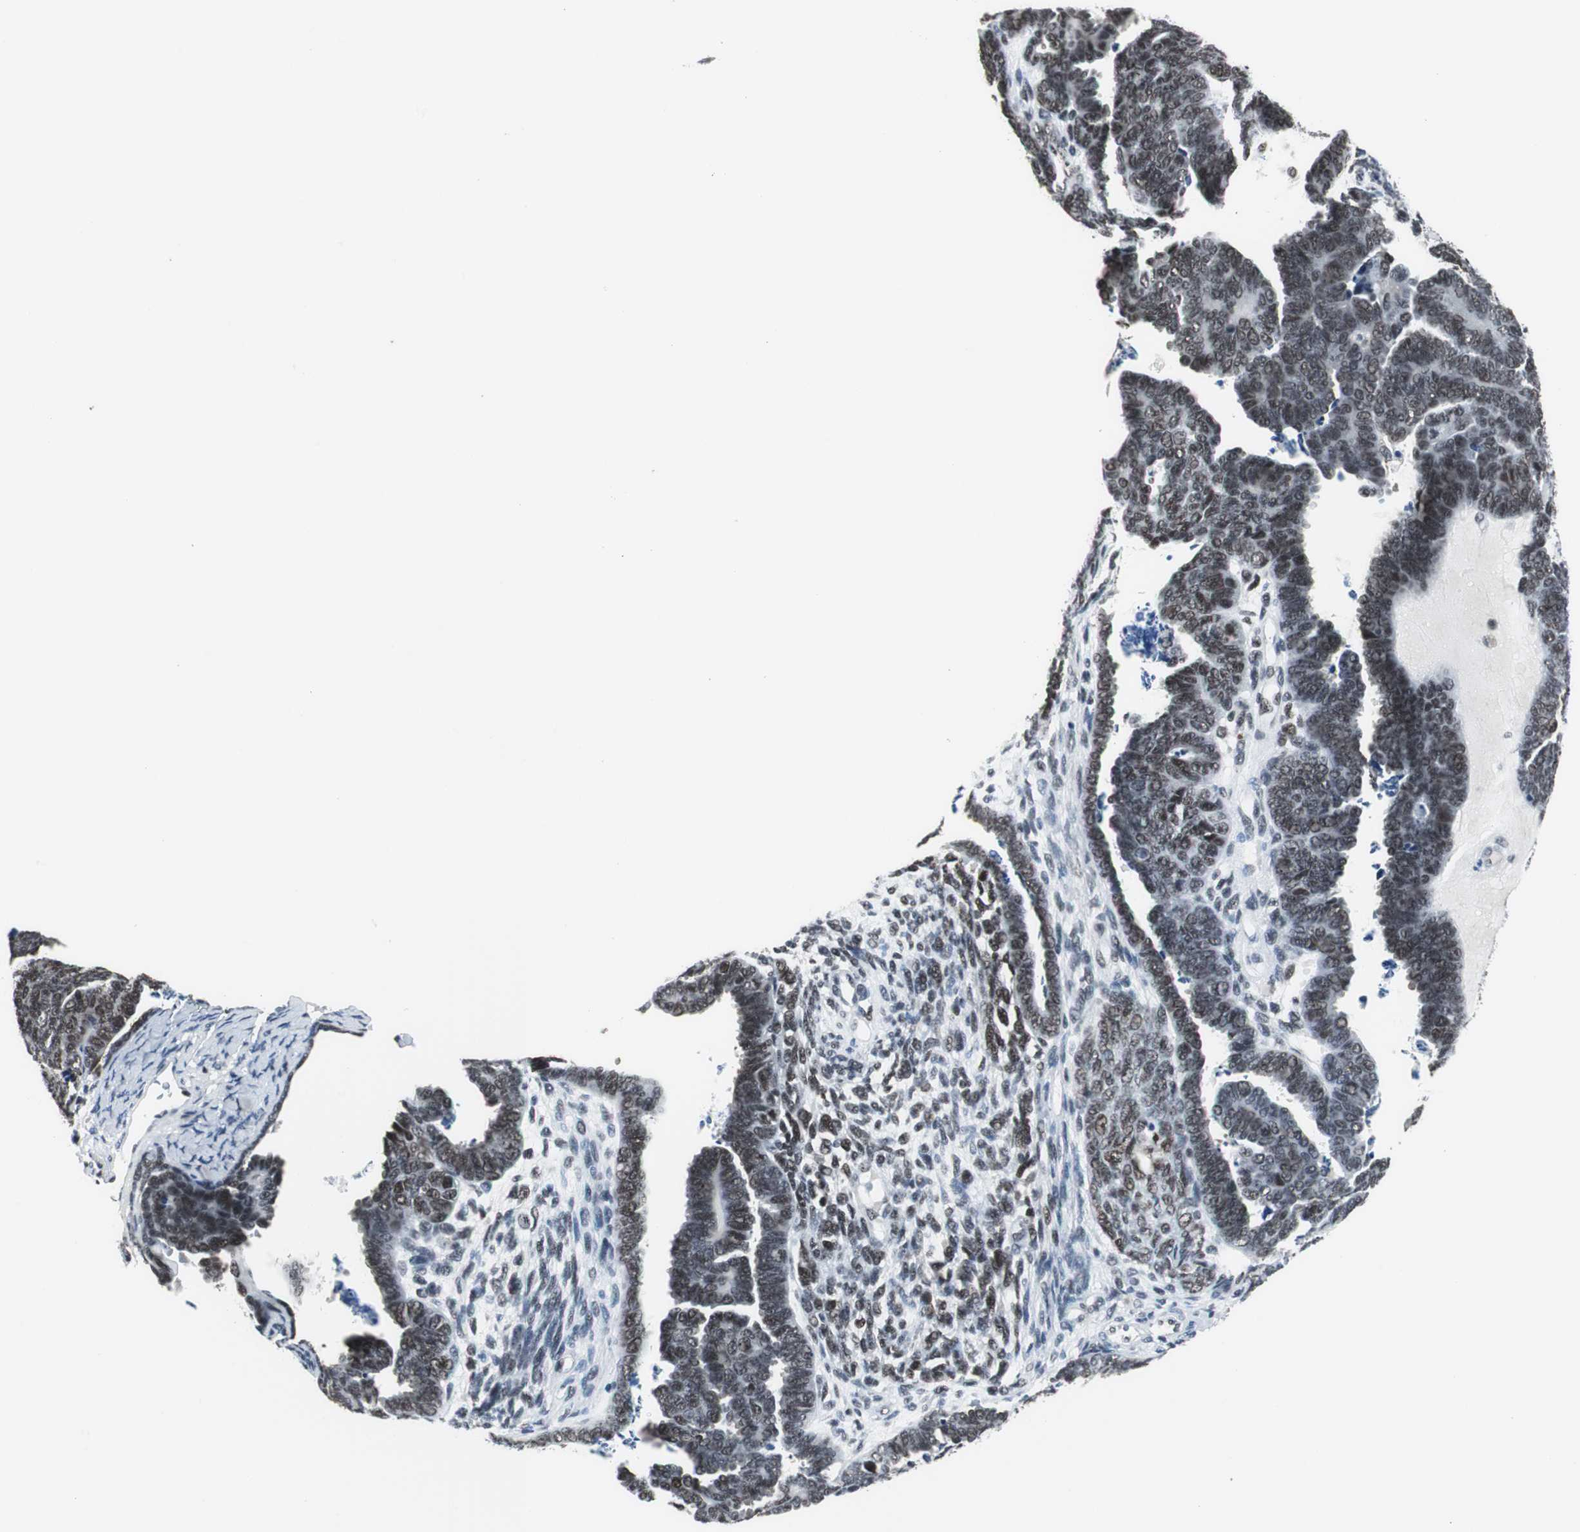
{"staining": {"intensity": "weak", "quantity": ">75%", "location": "nuclear"}, "tissue": "endometrial cancer", "cell_type": "Tumor cells", "image_type": "cancer", "snomed": [{"axis": "morphology", "description": "Neoplasm, malignant, NOS"}, {"axis": "topography", "description": "Endometrium"}], "caption": "Endometrial neoplasm (malignant) stained with immunohistochemistry demonstrates weak nuclear expression in about >75% of tumor cells.", "gene": "RAD9A", "patient": {"sex": "female", "age": 74}}